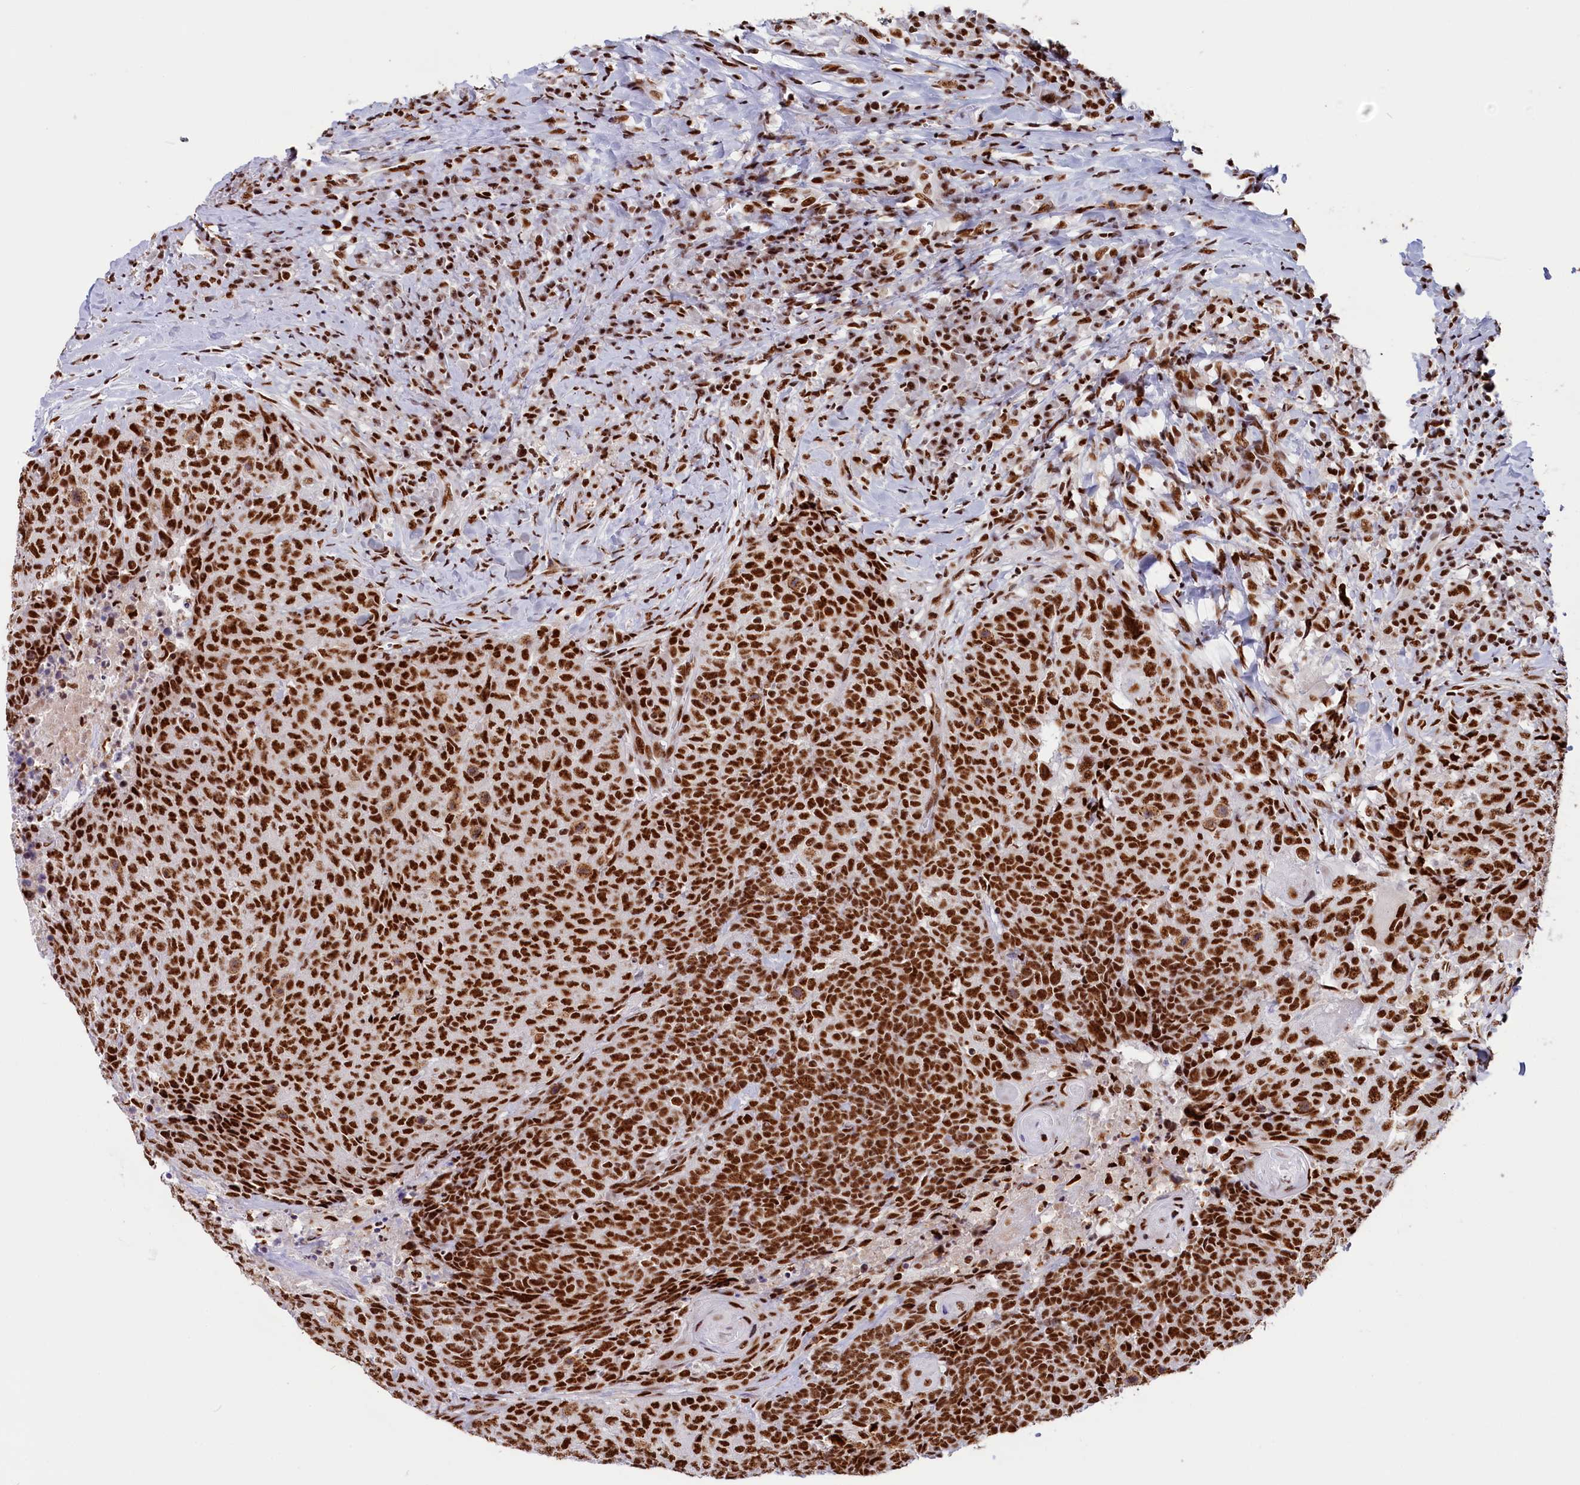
{"staining": {"intensity": "strong", "quantity": ">75%", "location": "nuclear"}, "tissue": "head and neck cancer", "cell_type": "Tumor cells", "image_type": "cancer", "snomed": [{"axis": "morphology", "description": "Squamous cell carcinoma, NOS"}, {"axis": "topography", "description": "Head-Neck"}], "caption": "Head and neck cancer (squamous cell carcinoma) stained with immunohistochemistry exhibits strong nuclear staining in about >75% of tumor cells.", "gene": "SNRNP70", "patient": {"sex": "male", "age": 66}}